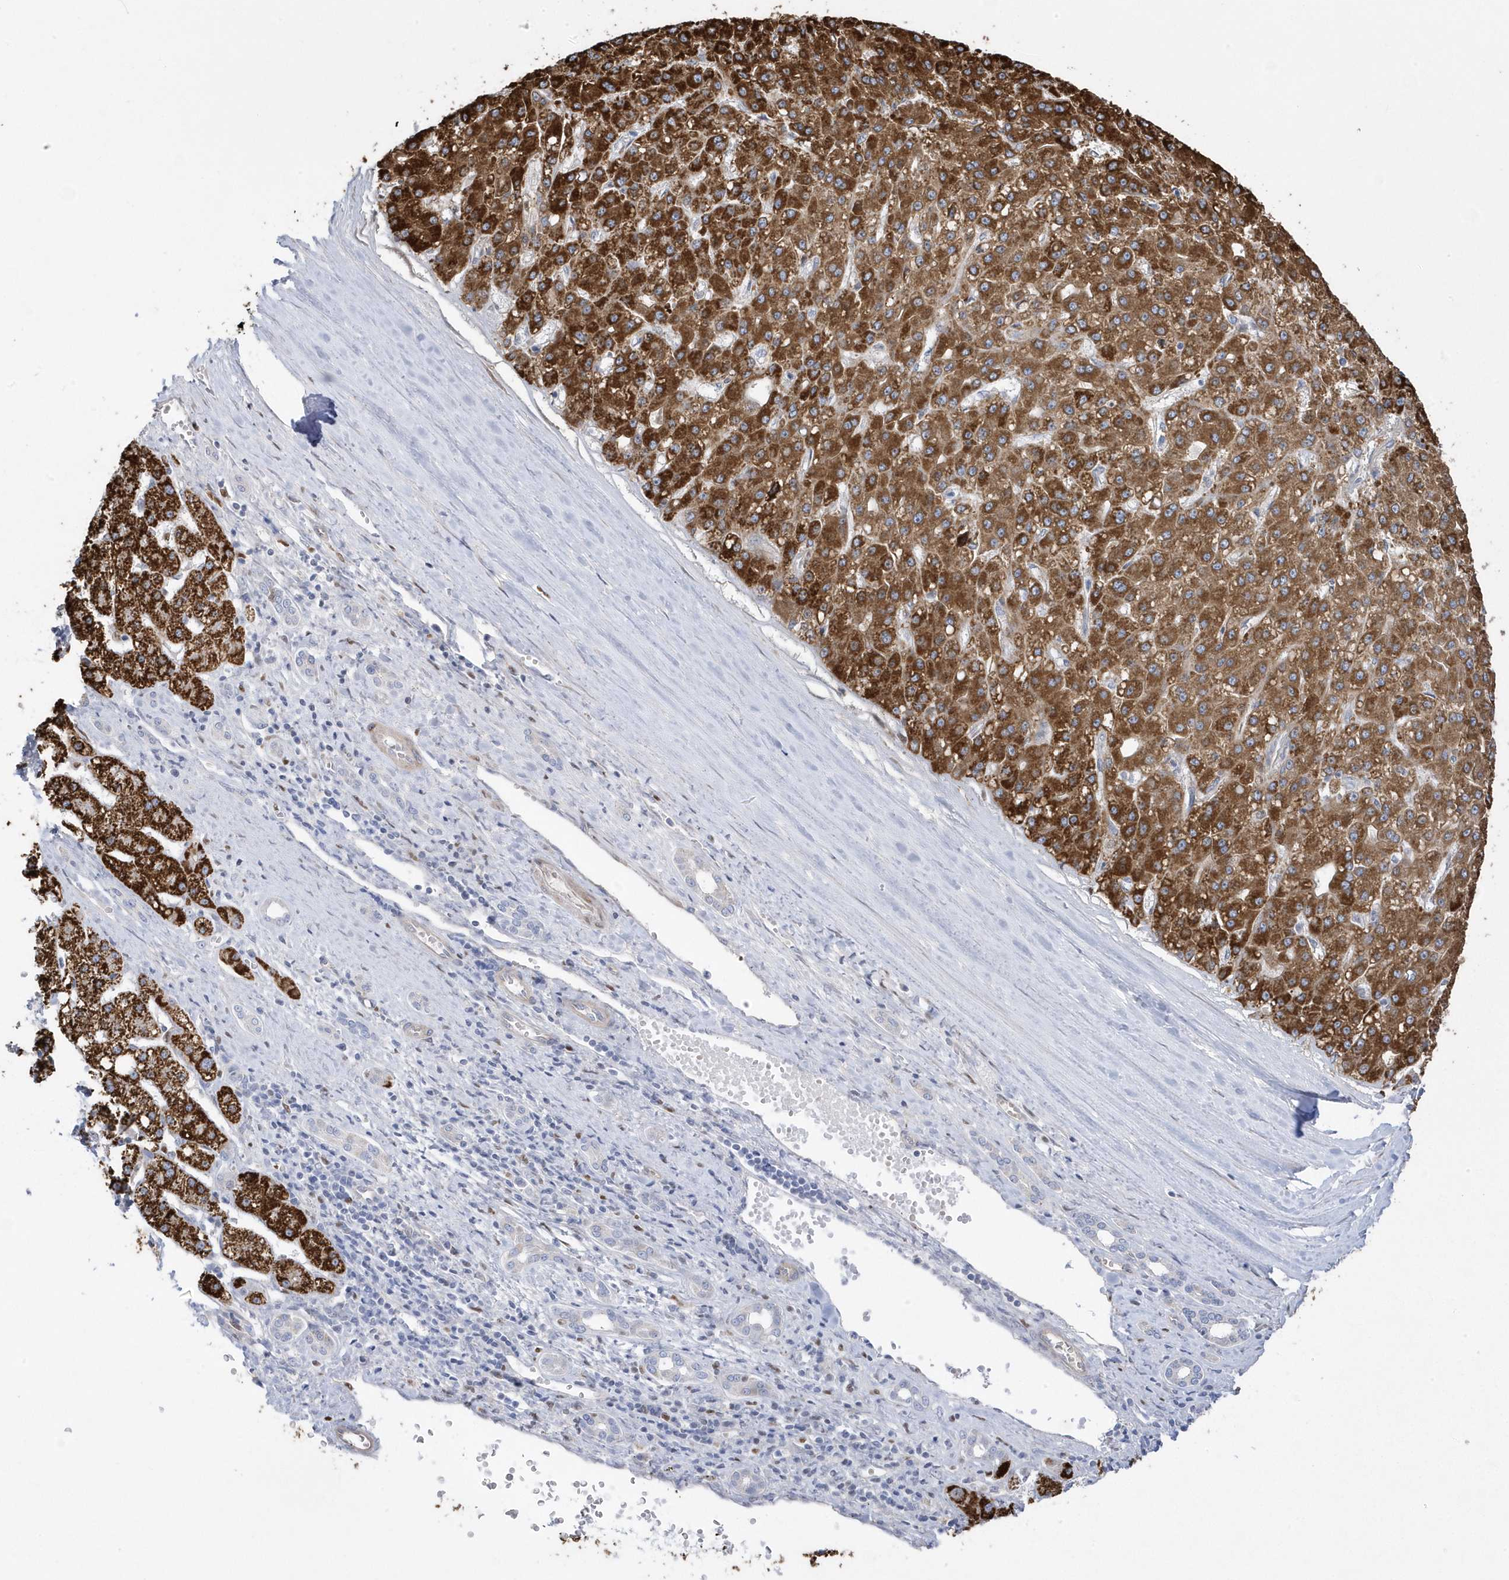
{"staining": {"intensity": "strong", "quantity": ">75%", "location": "cytoplasmic/membranous"}, "tissue": "liver cancer", "cell_type": "Tumor cells", "image_type": "cancer", "snomed": [{"axis": "morphology", "description": "Carcinoma, Hepatocellular, NOS"}, {"axis": "topography", "description": "Liver"}], "caption": "A high-resolution photomicrograph shows immunohistochemistry (IHC) staining of hepatocellular carcinoma (liver), which displays strong cytoplasmic/membranous expression in approximately >75% of tumor cells. The staining was performed using DAB (3,3'-diaminobenzidine), with brown indicating positive protein expression. Nuclei are stained blue with hematoxylin.", "gene": "GTPBP6", "patient": {"sex": "male", "age": 67}}